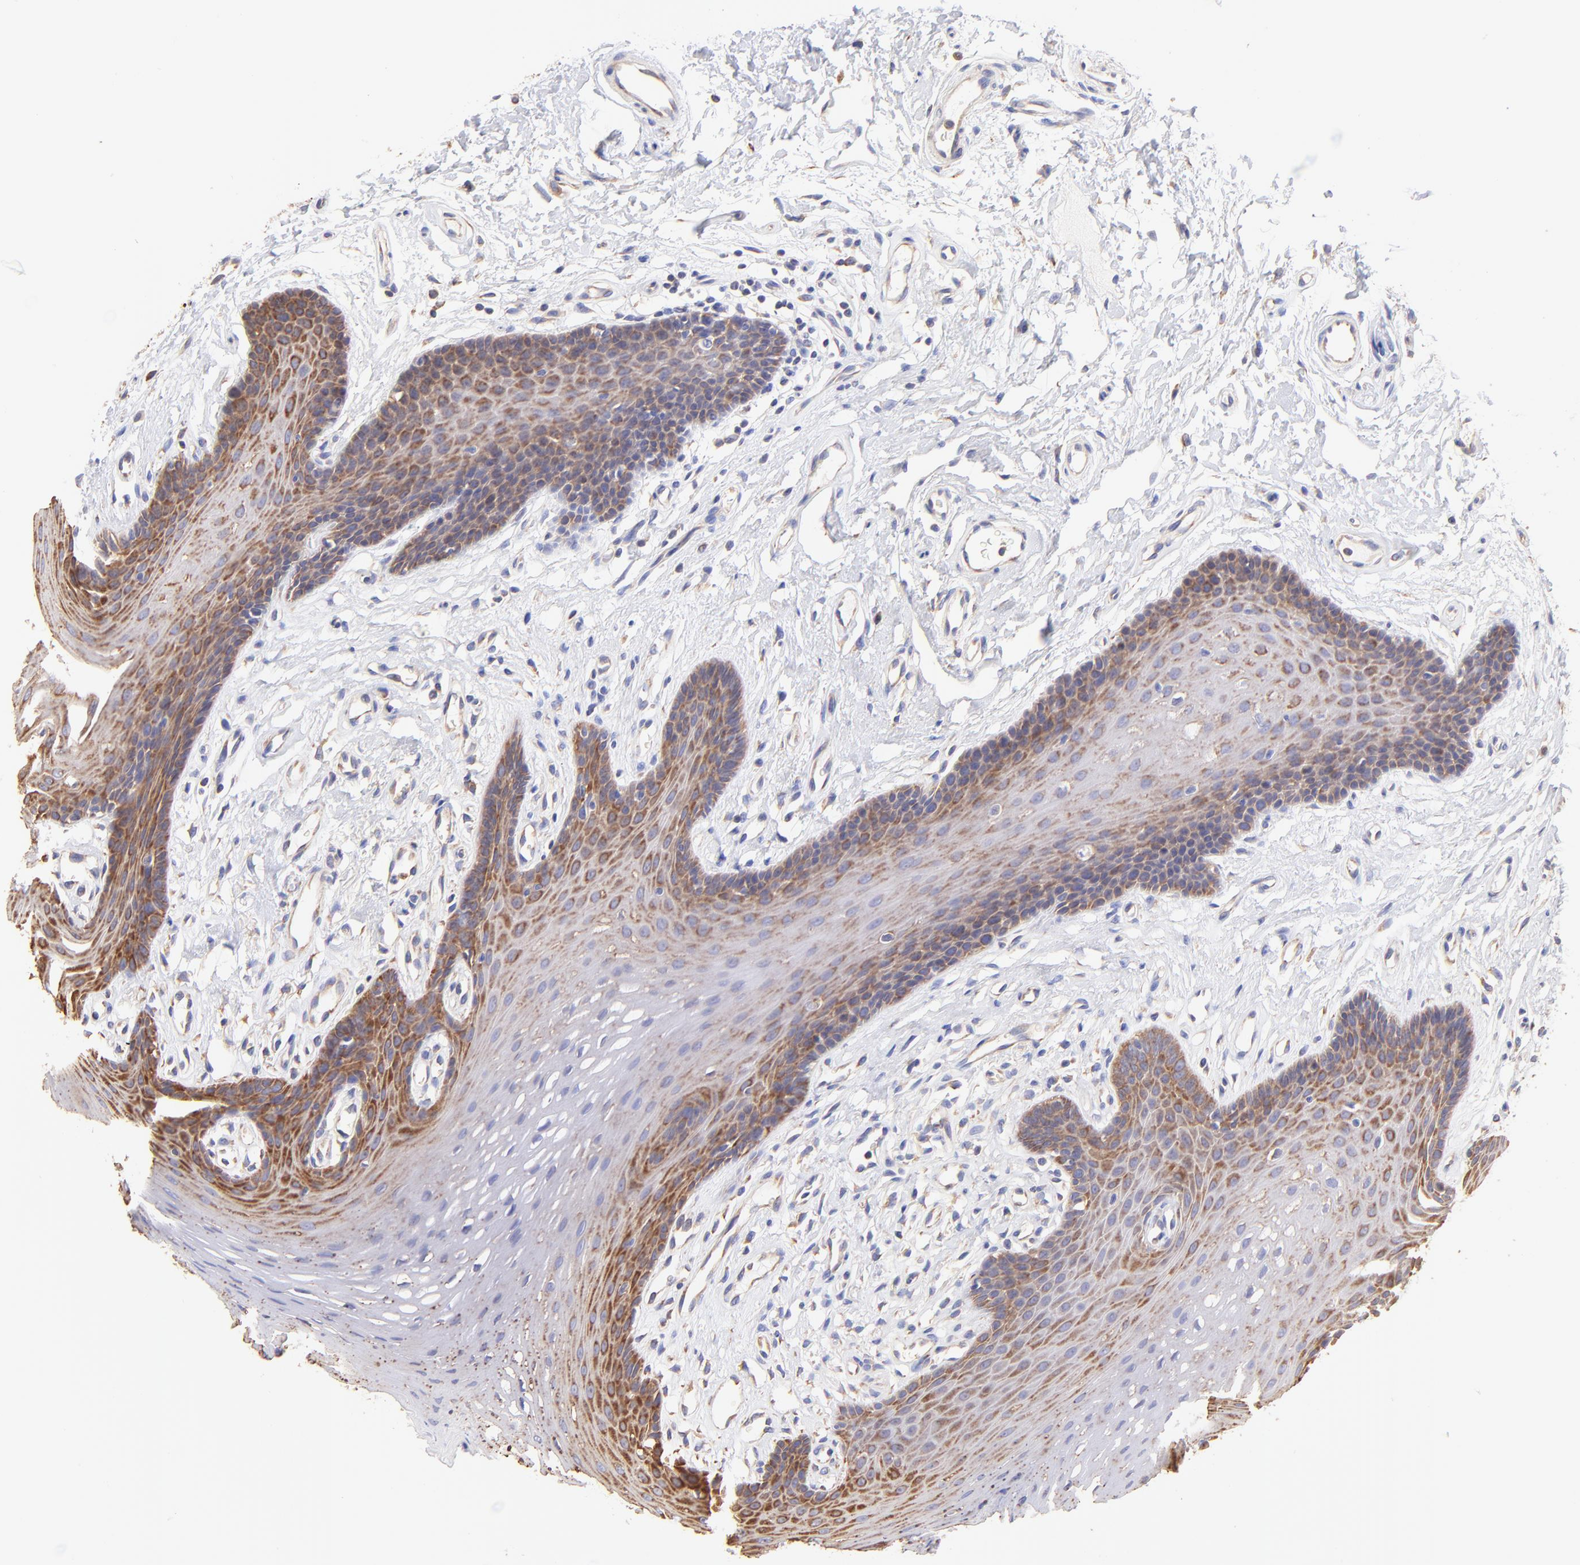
{"staining": {"intensity": "moderate", "quantity": "25%-75%", "location": "cytoplasmic/membranous"}, "tissue": "oral mucosa", "cell_type": "Squamous epithelial cells", "image_type": "normal", "snomed": [{"axis": "morphology", "description": "Normal tissue, NOS"}, {"axis": "topography", "description": "Oral tissue"}], "caption": "Oral mucosa stained with DAB (3,3'-diaminobenzidine) IHC shows medium levels of moderate cytoplasmic/membranous expression in about 25%-75% of squamous epithelial cells. The protein of interest is stained brown, and the nuclei are stained in blue (DAB IHC with brightfield microscopy, high magnification).", "gene": "RPL30", "patient": {"sex": "male", "age": 62}}